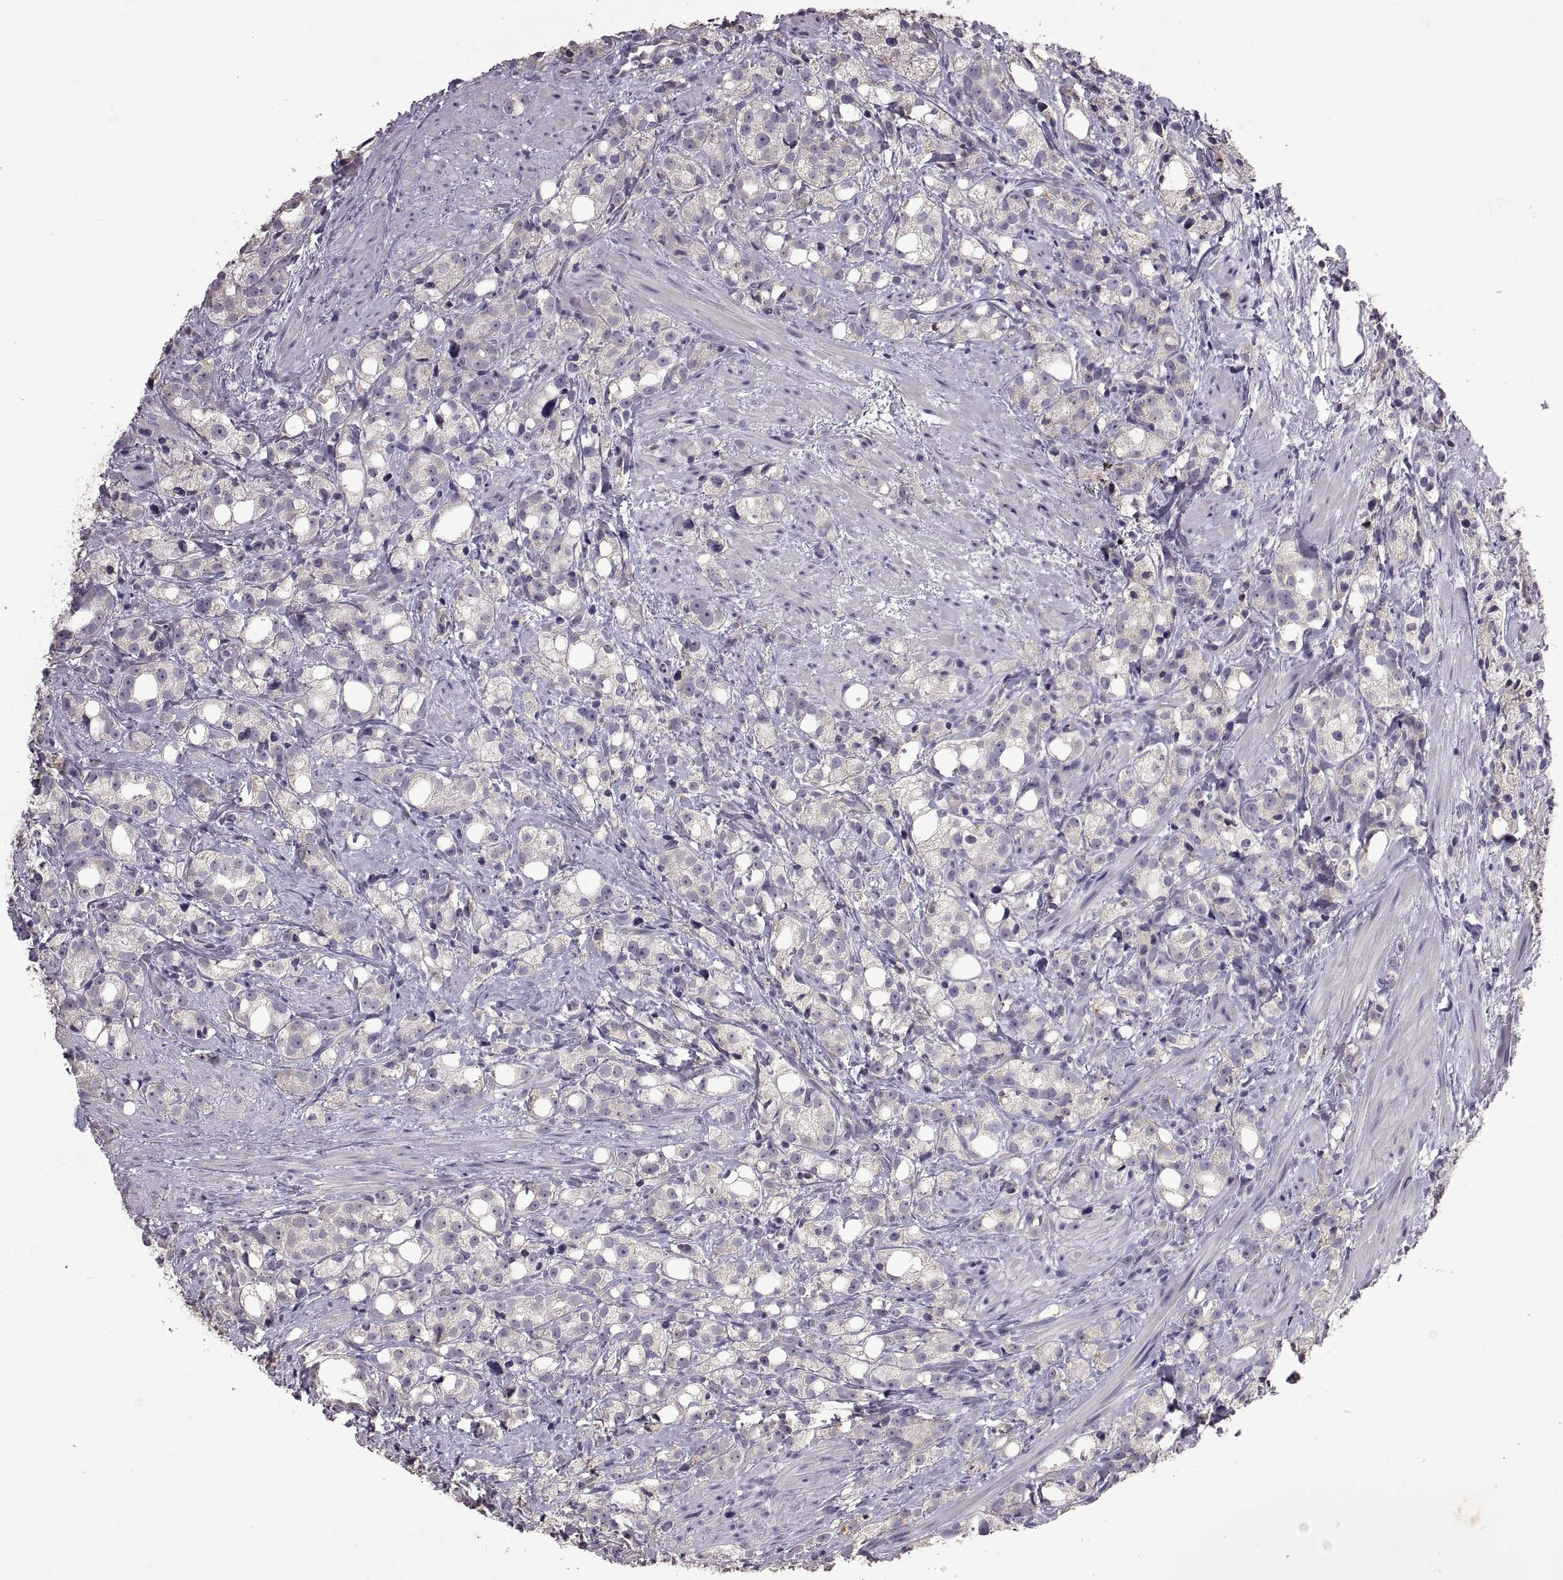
{"staining": {"intensity": "negative", "quantity": "none", "location": "none"}, "tissue": "prostate cancer", "cell_type": "Tumor cells", "image_type": "cancer", "snomed": [{"axis": "morphology", "description": "Adenocarcinoma, High grade"}, {"axis": "topography", "description": "Prostate"}], "caption": "High power microscopy image of an immunohistochemistry (IHC) photomicrograph of prostate high-grade adenocarcinoma, revealing no significant expression in tumor cells.", "gene": "DEFB136", "patient": {"sex": "male", "age": 53}}